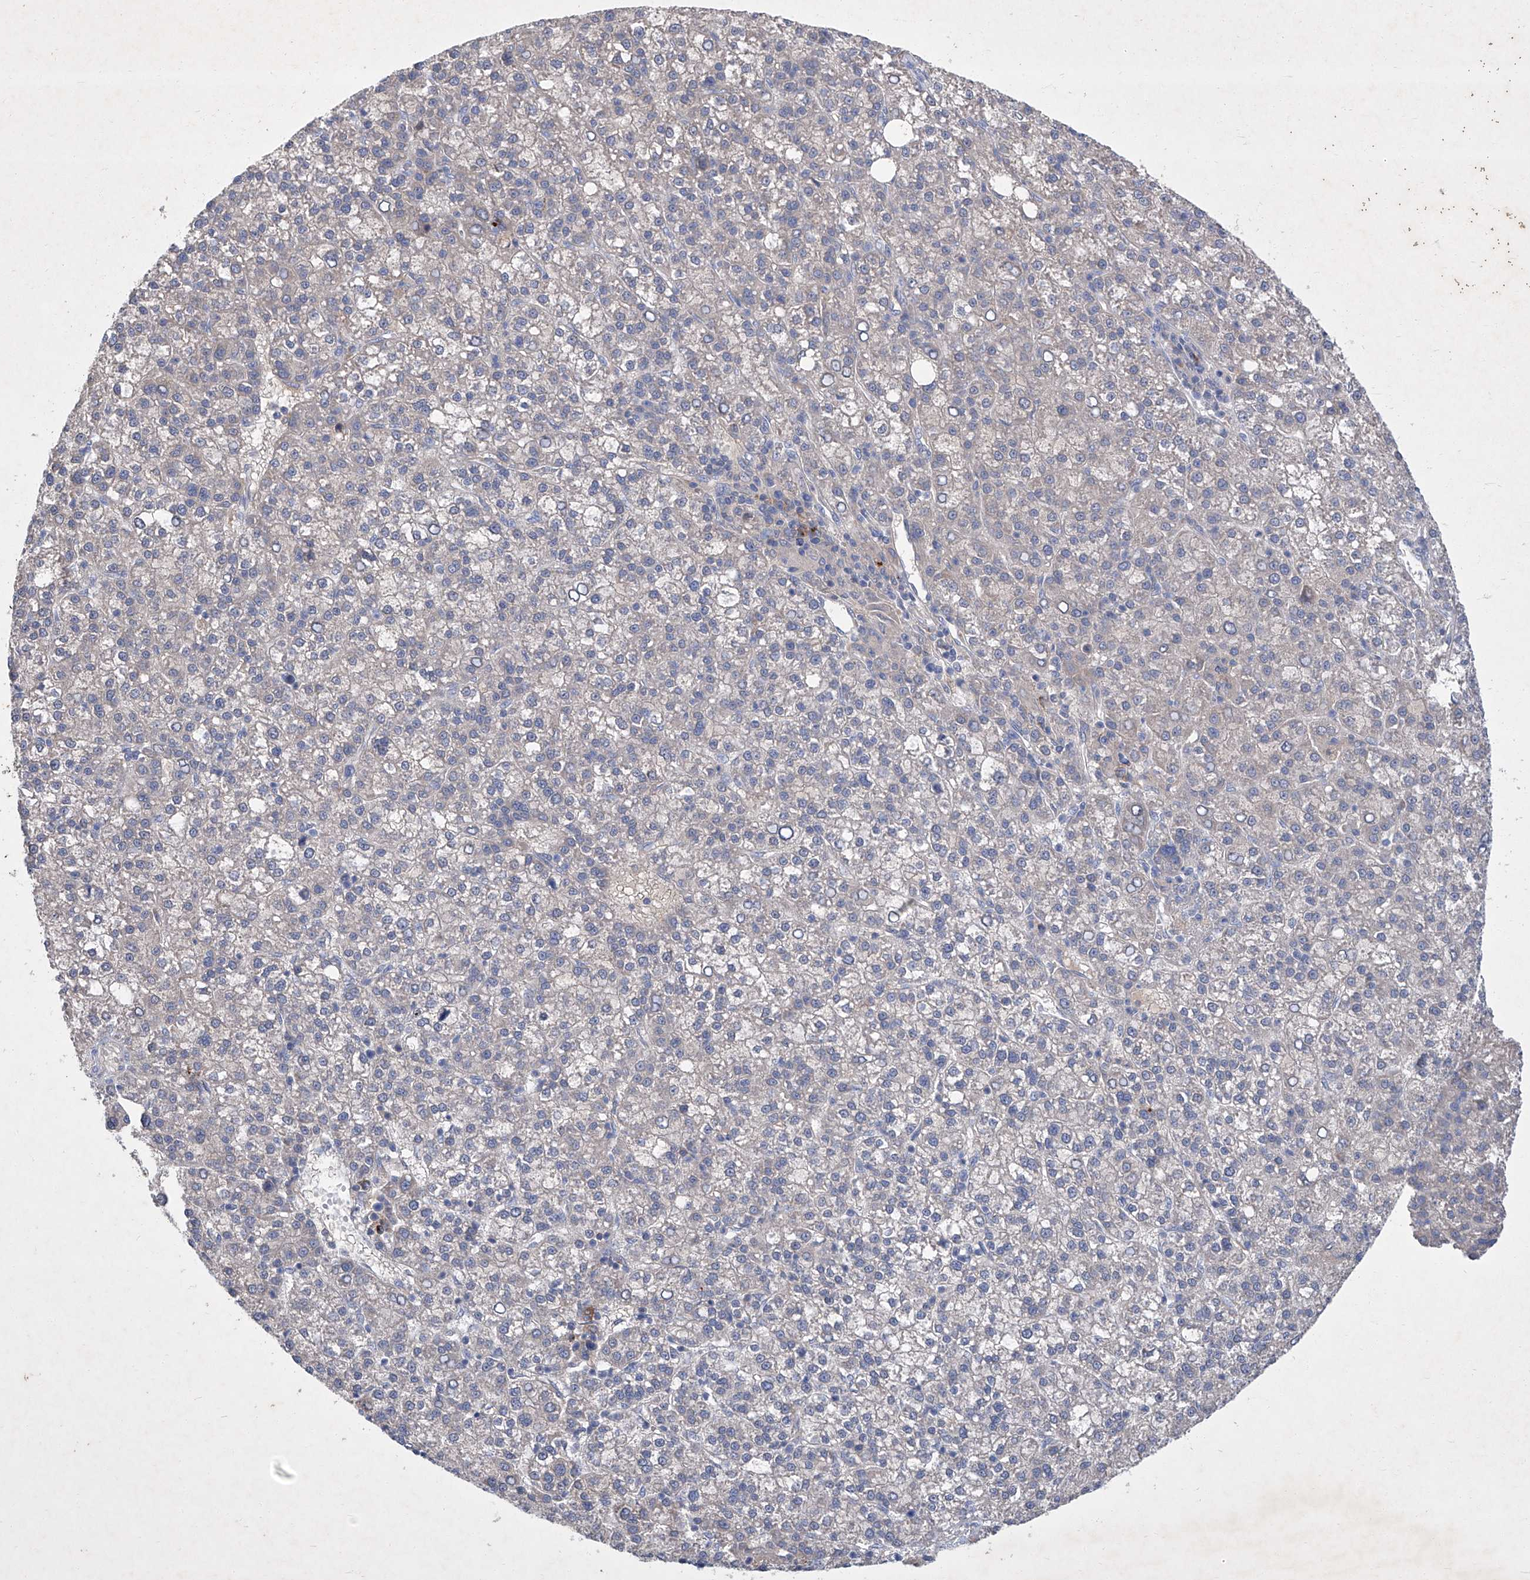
{"staining": {"intensity": "negative", "quantity": "none", "location": "none"}, "tissue": "liver cancer", "cell_type": "Tumor cells", "image_type": "cancer", "snomed": [{"axis": "morphology", "description": "Carcinoma, Hepatocellular, NOS"}, {"axis": "topography", "description": "Liver"}], "caption": "Tumor cells are negative for brown protein staining in hepatocellular carcinoma (liver). (Stains: DAB immunohistochemistry (IHC) with hematoxylin counter stain, Microscopy: brightfield microscopy at high magnification).", "gene": "SBK2", "patient": {"sex": "female", "age": 58}}